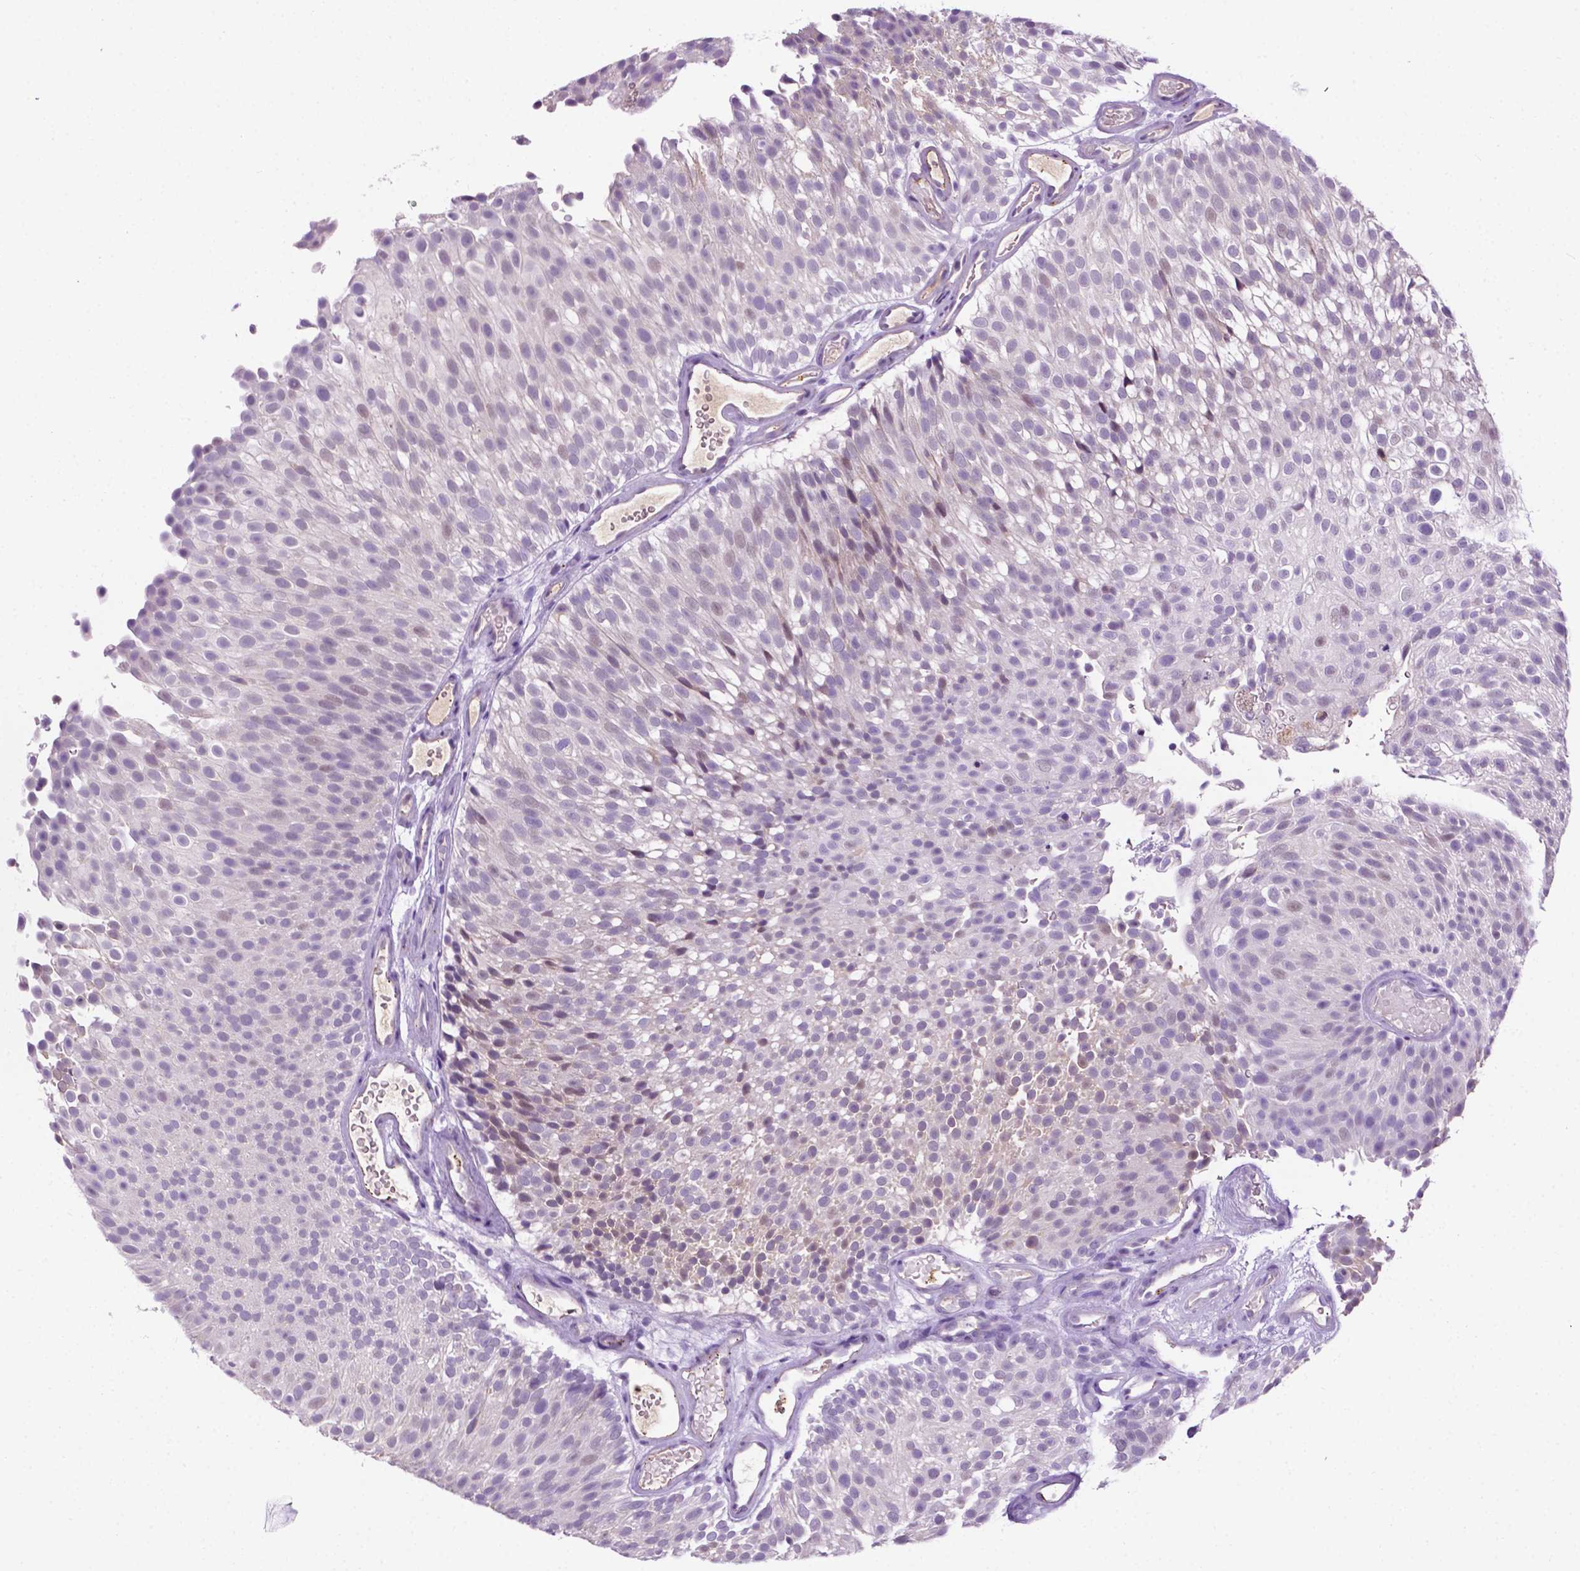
{"staining": {"intensity": "negative", "quantity": "none", "location": "none"}, "tissue": "urothelial cancer", "cell_type": "Tumor cells", "image_type": "cancer", "snomed": [{"axis": "morphology", "description": "Urothelial carcinoma, Low grade"}, {"axis": "topography", "description": "Urinary bladder"}], "caption": "A micrograph of urothelial carcinoma (low-grade) stained for a protein demonstrates no brown staining in tumor cells.", "gene": "MMP27", "patient": {"sex": "male", "age": 78}}